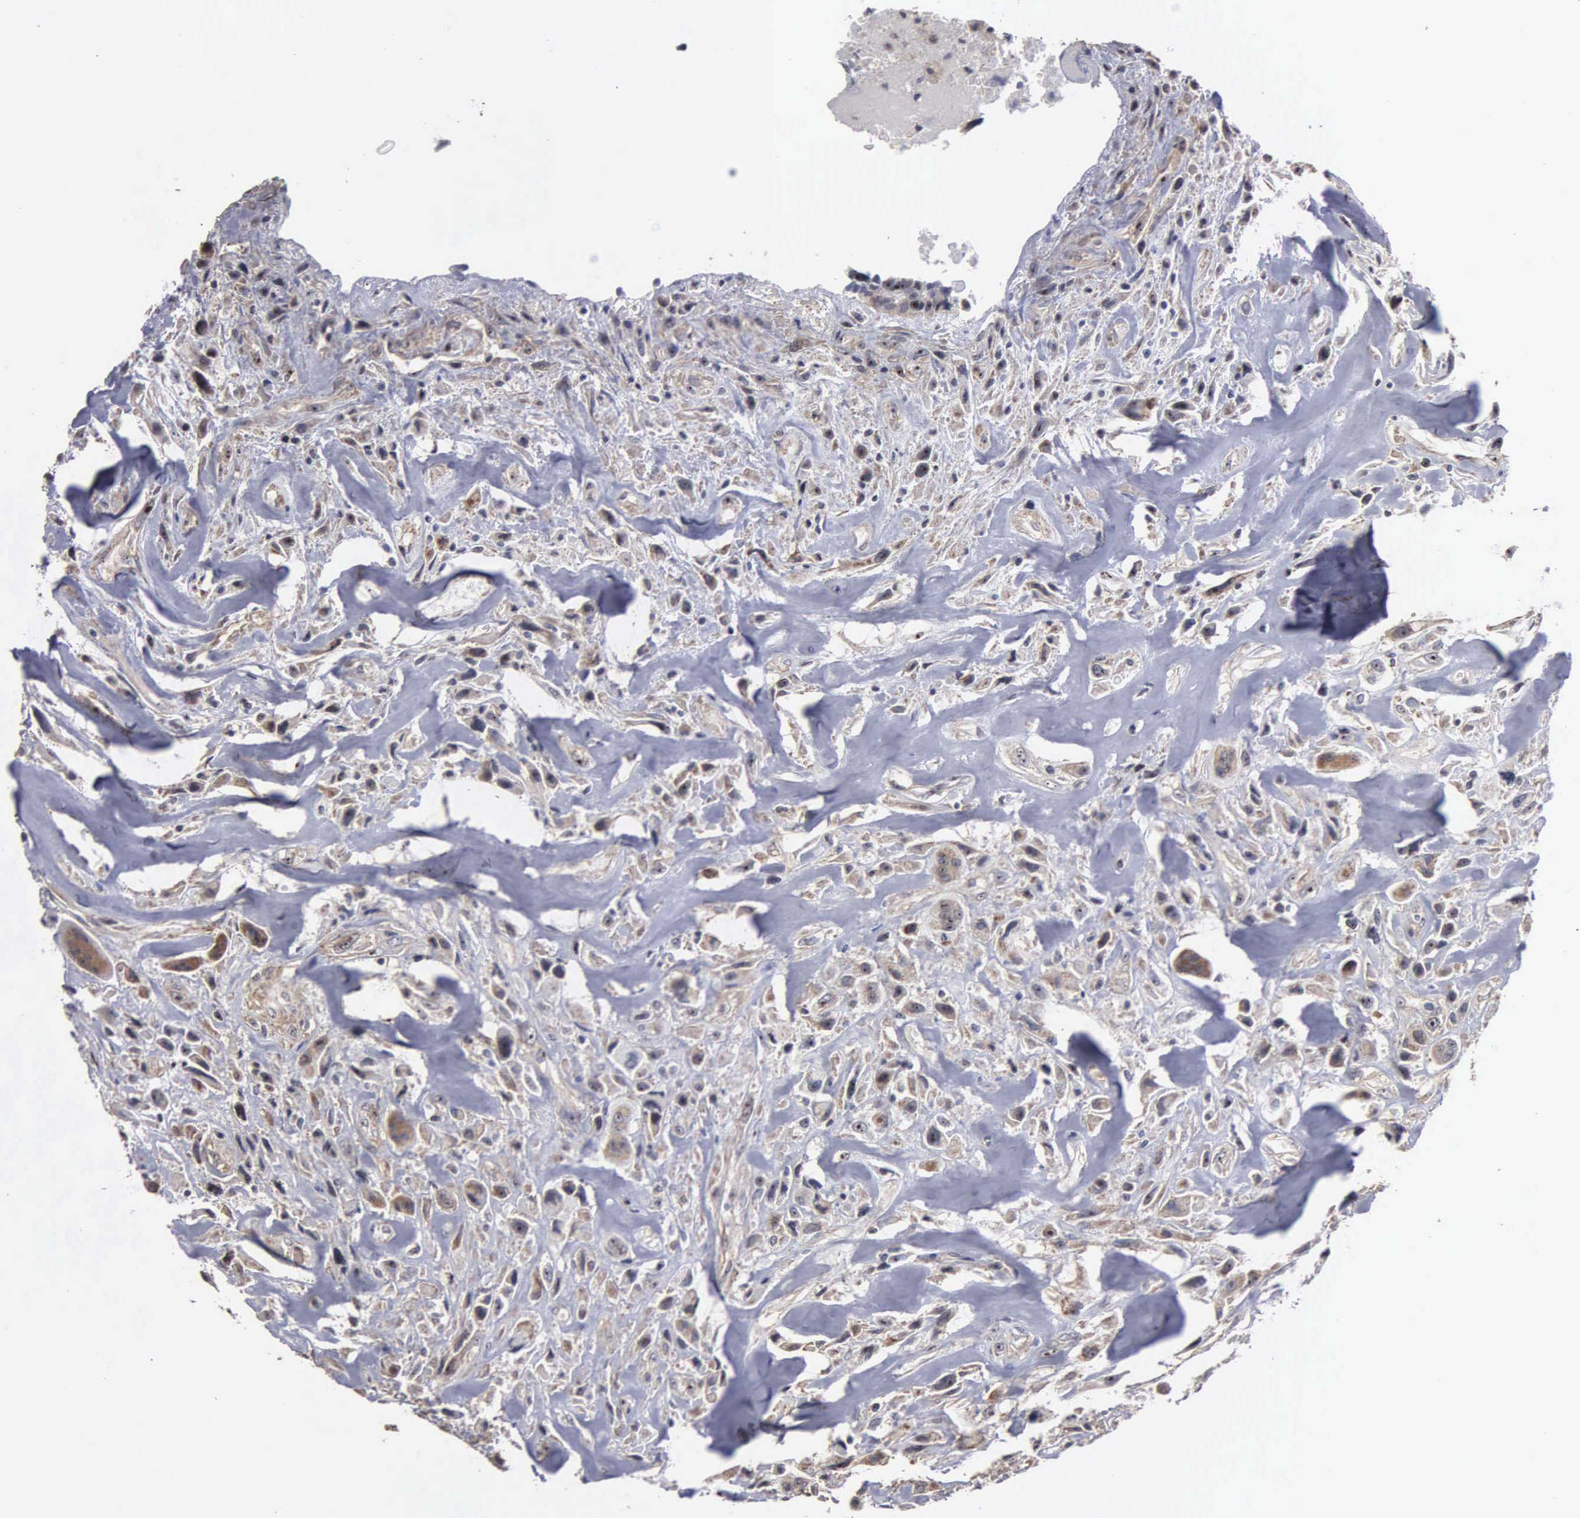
{"staining": {"intensity": "weak", "quantity": "<25%", "location": "cytoplasmic/membranous"}, "tissue": "breast cancer", "cell_type": "Tumor cells", "image_type": "cancer", "snomed": [{"axis": "morphology", "description": "Neoplasm, malignant, NOS"}, {"axis": "topography", "description": "Breast"}], "caption": "Tumor cells are negative for brown protein staining in neoplasm (malignant) (breast). Nuclei are stained in blue.", "gene": "NGDN", "patient": {"sex": "female", "age": 50}}